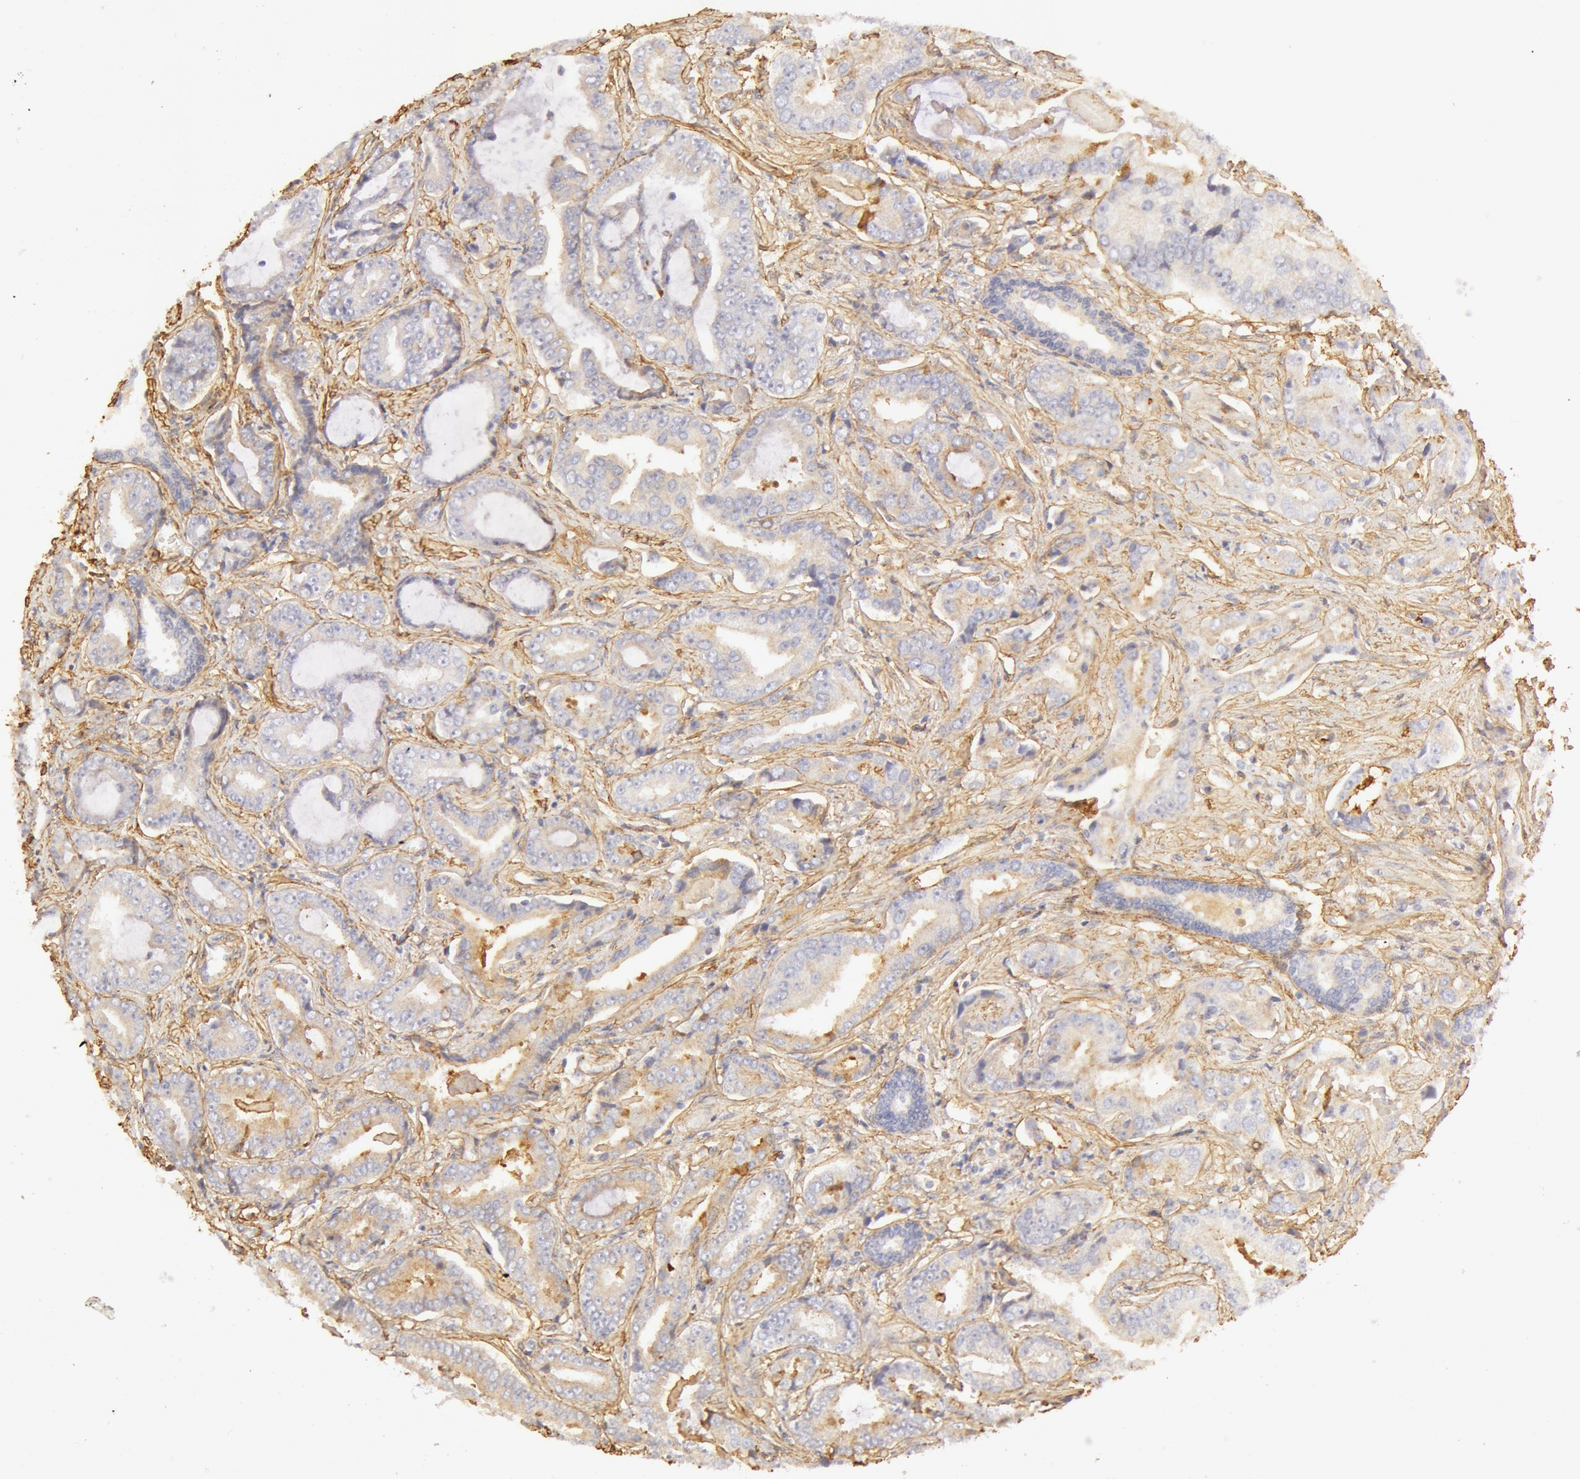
{"staining": {"intensity": "weak", "quantity": "25%-75%", "location": "cytoplasmic/membranous"}, "tissue": "prostate cancer", "cell_type": "Tumor cells", "image_type": "cancer", "snomed": [{"axis": "morphology", "description": "Adenocarcinoma, Low grade"}, {"axis": "topography", "description": "Prostate"}], "caption": "Human prostate adenocarcinoma (low-grade) stained for a protein (brown) shows weak cytoplasmic/membranous positive staining in about 25%-75% of tumor cells.", "gene": "COL4A1", "patient": {"sex": "male", "age": 65}}